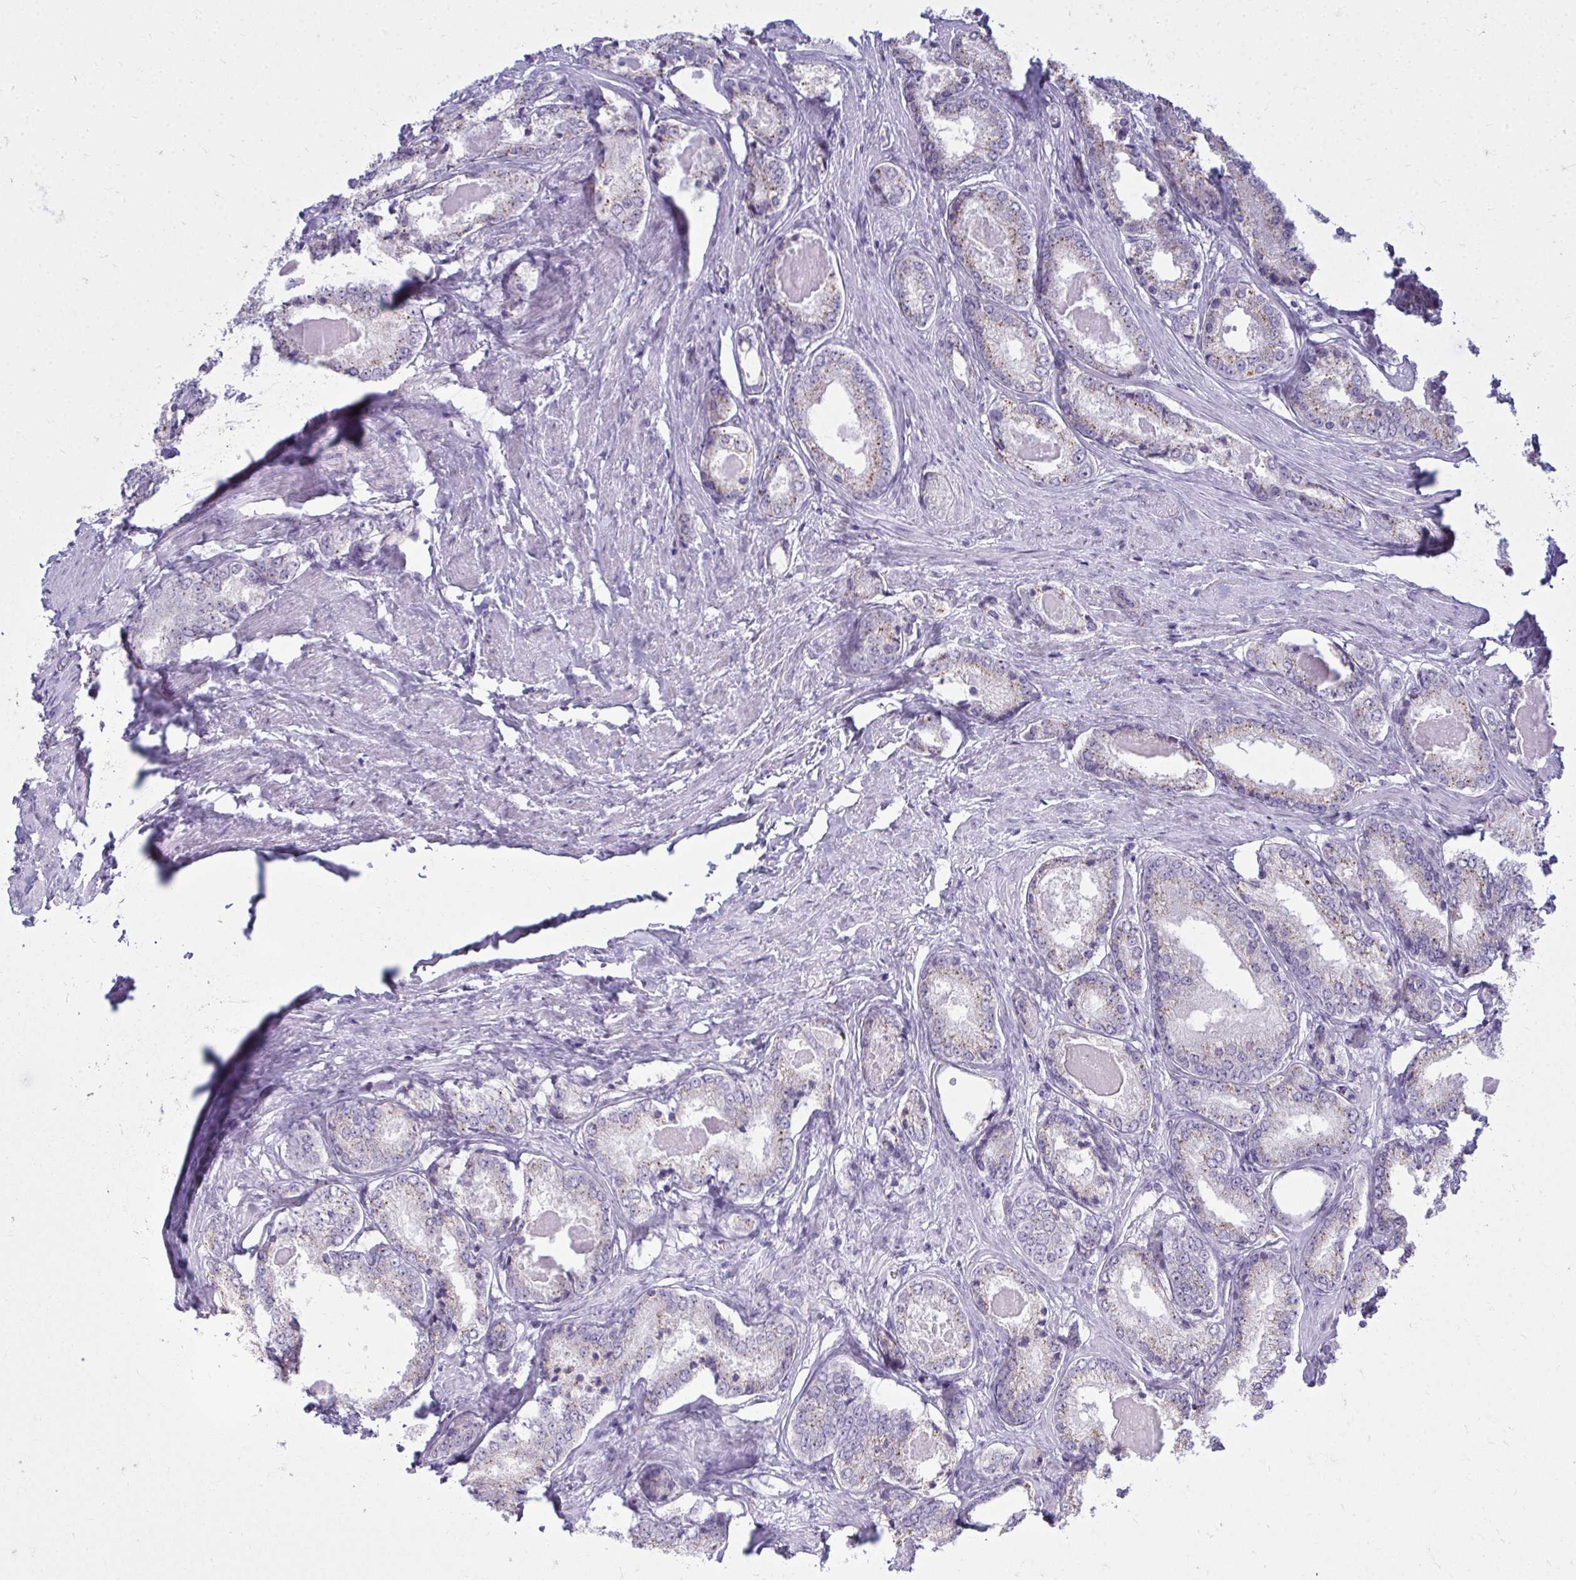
{"staining": {"intensity": "weak", "quantity": "25%-75%", "location": "cytoplasmic/membranous"}, "tissue": "prostate cancer", "cell_type": "Tumor cells", "image_type": "cancer", "snomed": [{"axis": "morphology", "description": "Adenocarcinoma, NOS"}, {"axis": "morphology", "description": "Adenocarcinoma, Low grade"}, {"axis": "topography", "description": "Prostate"}], "caption": "Immunohistochemistry (IHC) (DAB) staining of prostate cancer exhibits weak cytoplasmic/membranous protein expression in about 25%-75% of tumor cells.", "gene": "QDPR", "patient": {"sex": "male", "age": 68}}